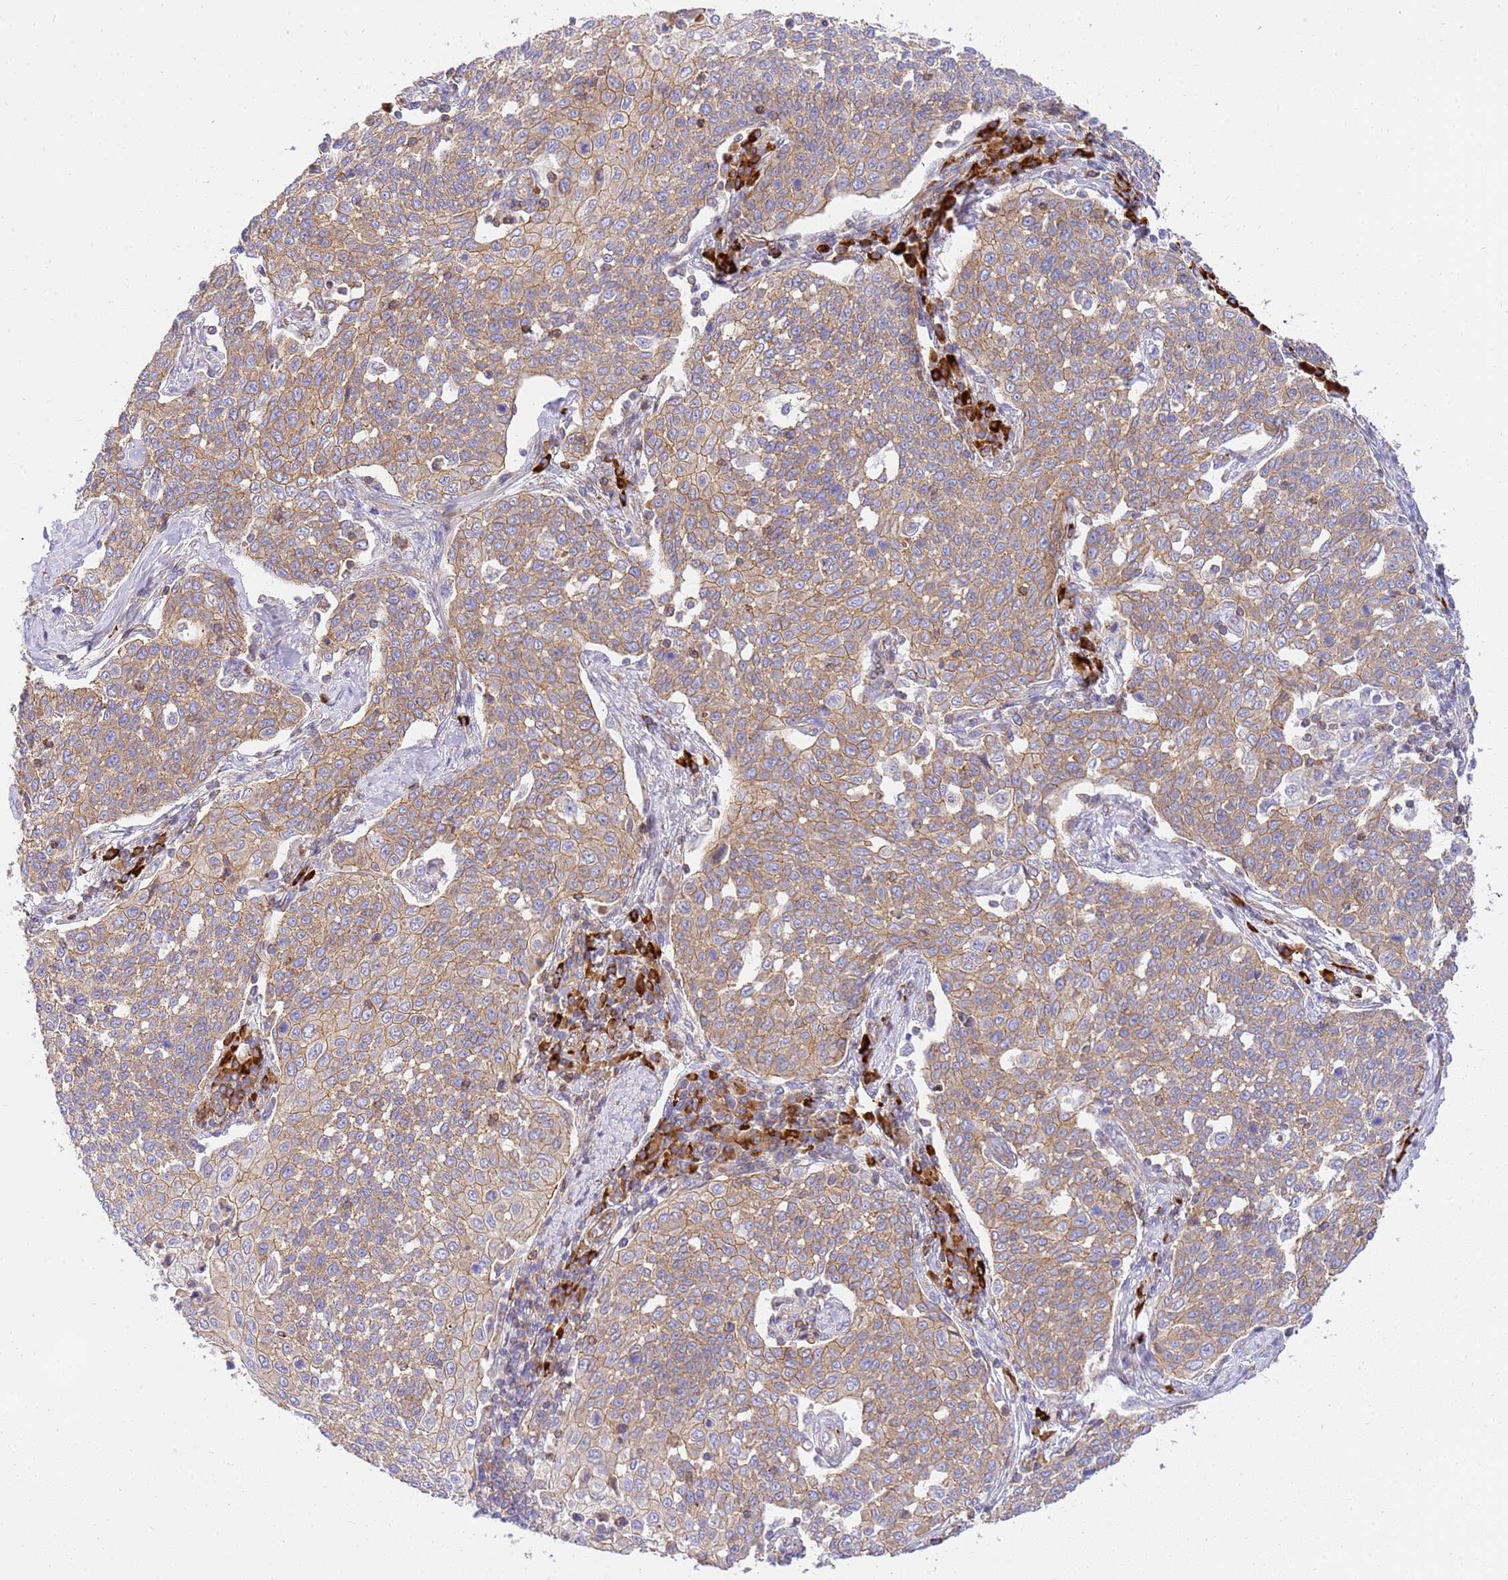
{"staining": {"intensity": "weak", "quantity": ">75%", "location": "cytoplasmic/membranous"}, "tissue": "cervical cancer", "cell_type": "Tumor cells", "image_type": "cancer", "snomed": [{"axis": "morphology", "description": "Squamous cell carcinoma, NOS"}, {"axis": "topography", "description": "Cervix"}], "caption": "The immunohistochemical stain shows weak cytoplasmic/membranous expression in tumor cells of squamous cell carcinoma (cervical) tissue. (DAB (3,3'-diaminobenzidine) = brown stain, brightfield microscopy at high magnification).", "gene": "EFCAB8", "patient": {"sex": "female", "age": 34}}